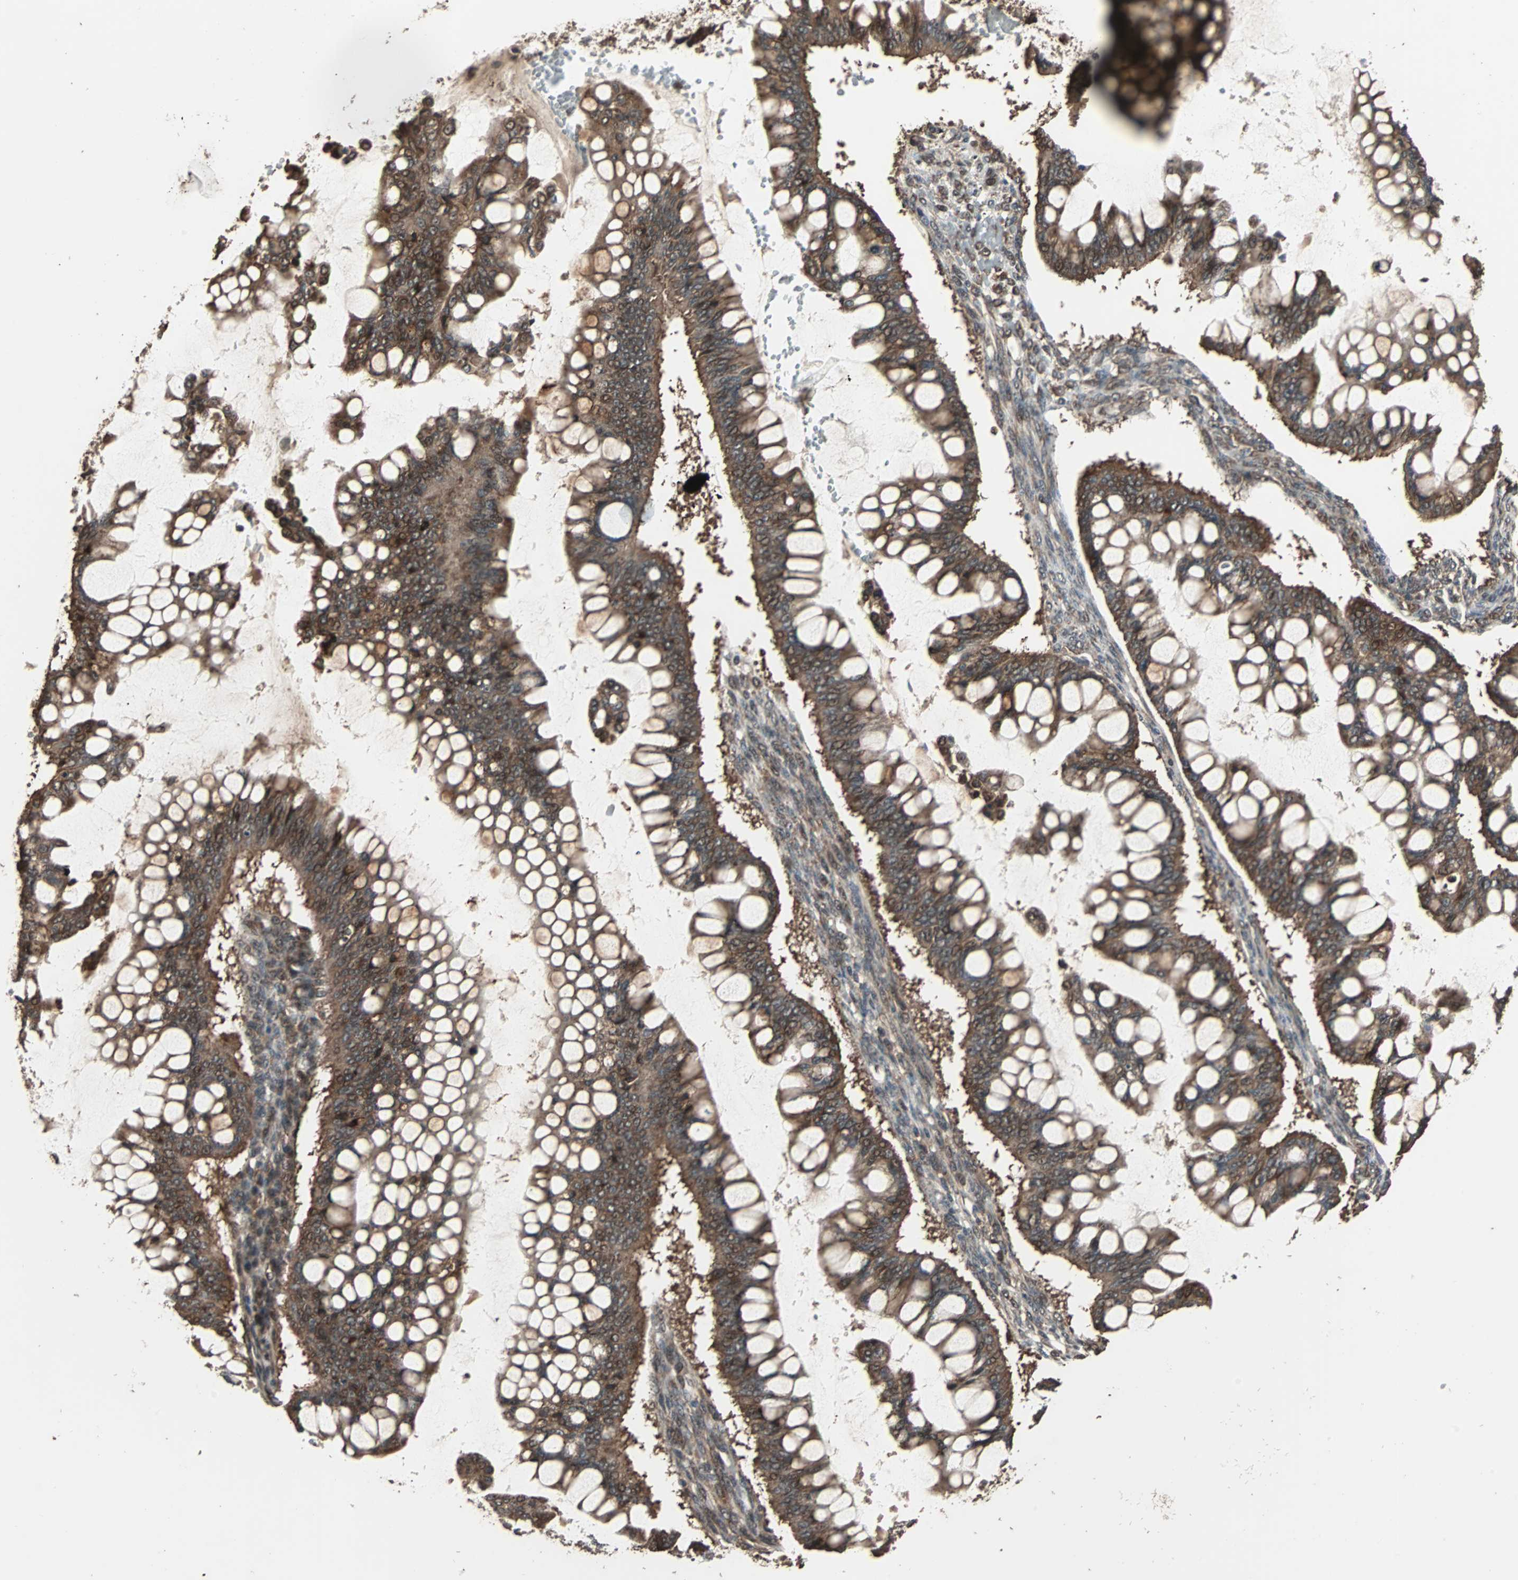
{"staining": {"intensity": "strong", "quantity": ">75%", "location": "cytoplasmic/membranous"}, "tissue": "ovarian cancer", "cell_type": "Tumor cells", "image_type": "cancer", "snomed": [{"axis": "morphology", "description": "Cystadenocarcinoma, mucinous, NOS"}, {"axis": "topography", "description": "Ovary"}], "caption": "Human ovarian cancer stained with a brown dye displays strong cytoplasmic/membranous positive staining in about >75% of tumor cells.", "gene": "LAMTOR5", "patient": {"sex": "female", "age": 73}}